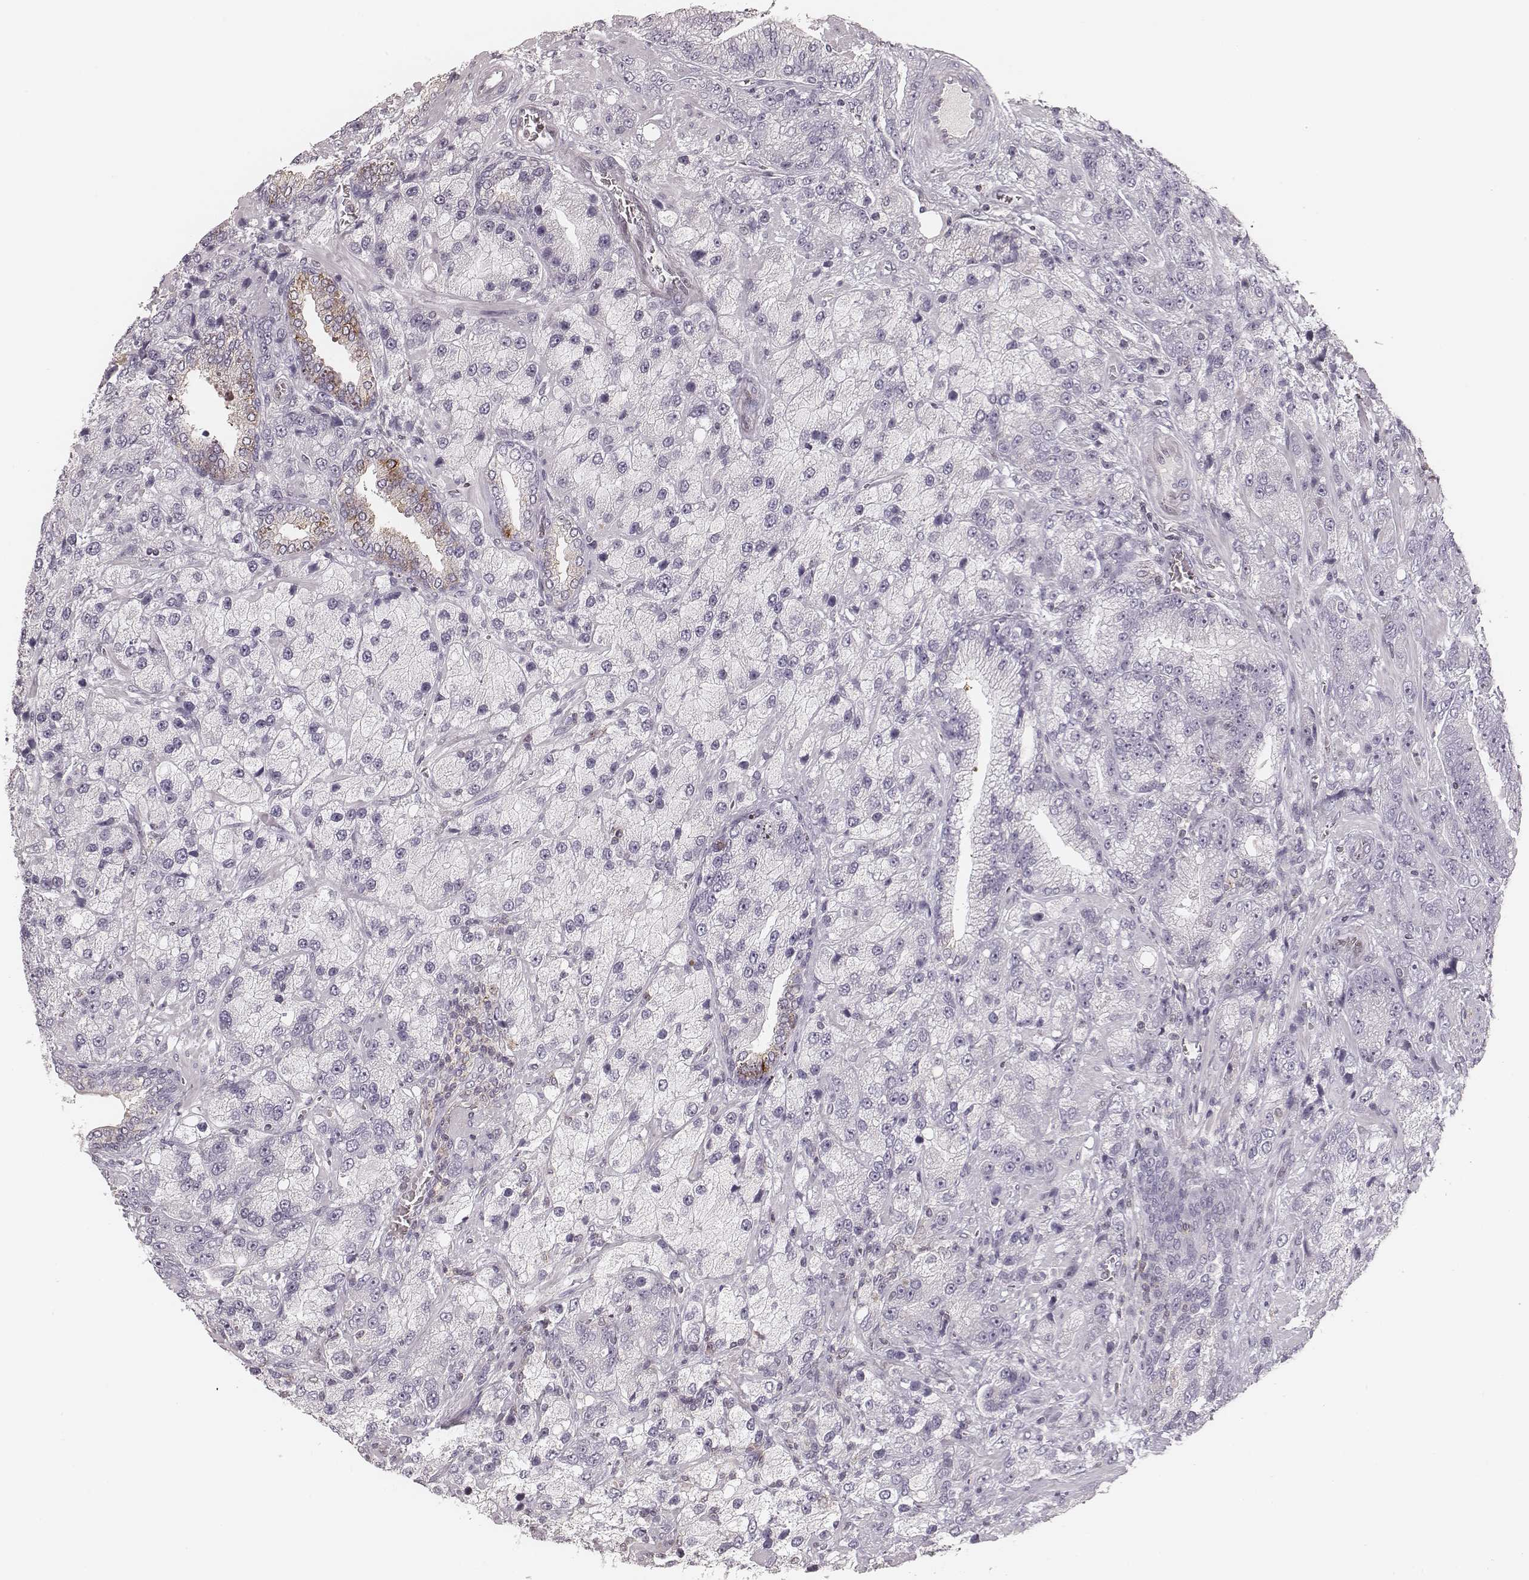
{"staining": {"intensity": "negative", "quantity": "none", "location": "none"}, "tissue": "prostate cancer", "cell_type": "Tumor cells", "image_type": "cancer", "snomed": [{"axis": "morphology", "description": "Adenocarcinoma, NOS"}, {"axis": "topography", "description": "Prostate"}], "caption": "DAB (3,3'-diaminobenzidine) immunohistochemical staining of prostate cancer shows no significant staining in tumor cells. Nuclei are stained in blue.", "gene": "MSX1", "patient": {"sex": "male", "age": 63}}